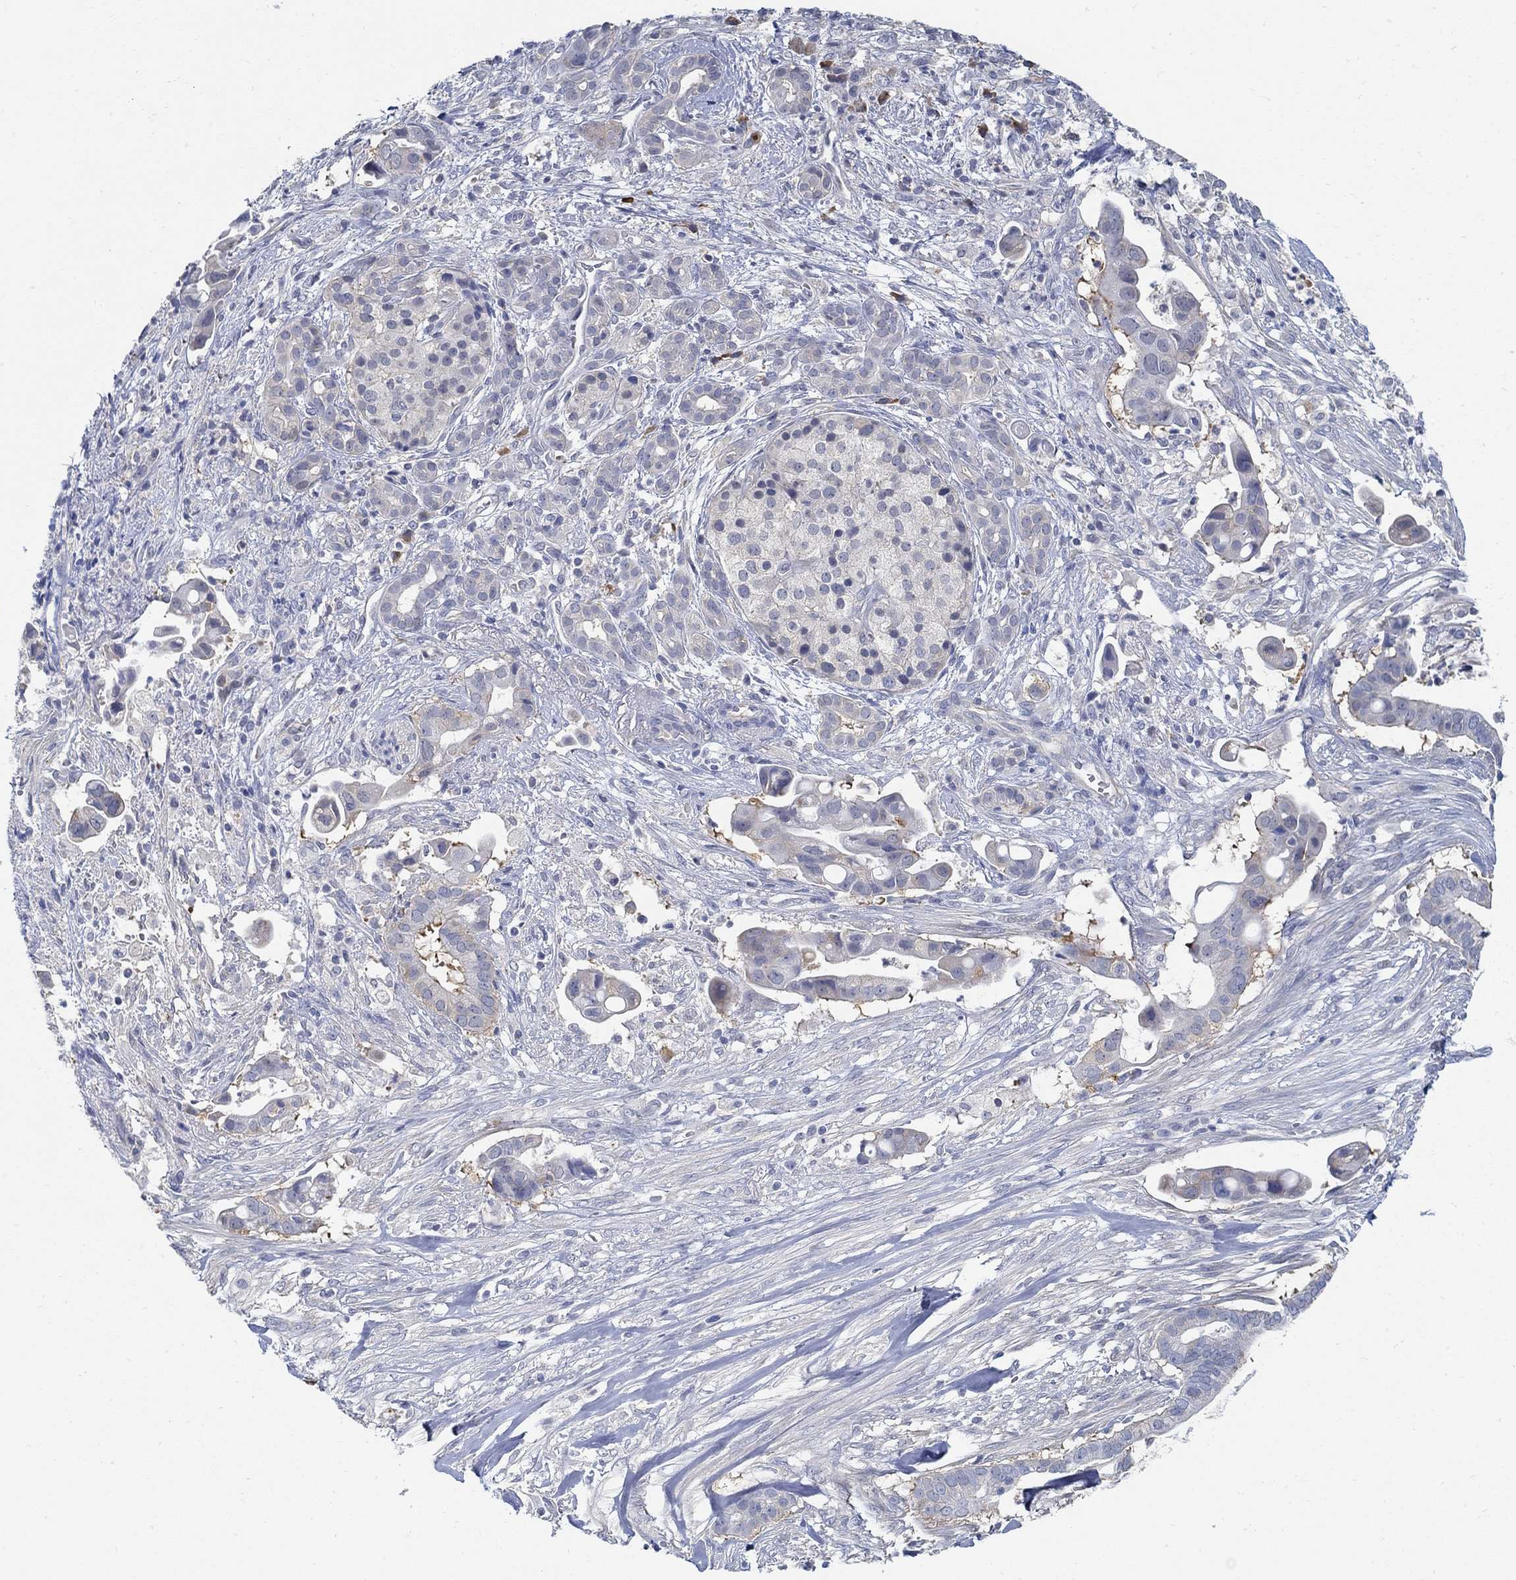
{"staining": {"intensity": "moderate", "quantity": "25%-75%", "location": "cytoplasmic/membranous"}, "tissue": "pancreatic cancer", "cell_type": "Tumor cells", "image_type": "cancer", "snomed": [{"axis": "morphology", "description": "Adenocarcinoma, NOS"}, {"axis": "topography", "description": "Pancreas"}], "caption": "Tumor cells demonstrate medium levels of moderate cytoplasmic/membranous expression in about 25%-75% of cells in pancreatic cancer.", "gene": "PCDH11X", "patient": {"sex": "male", "age": 61}}